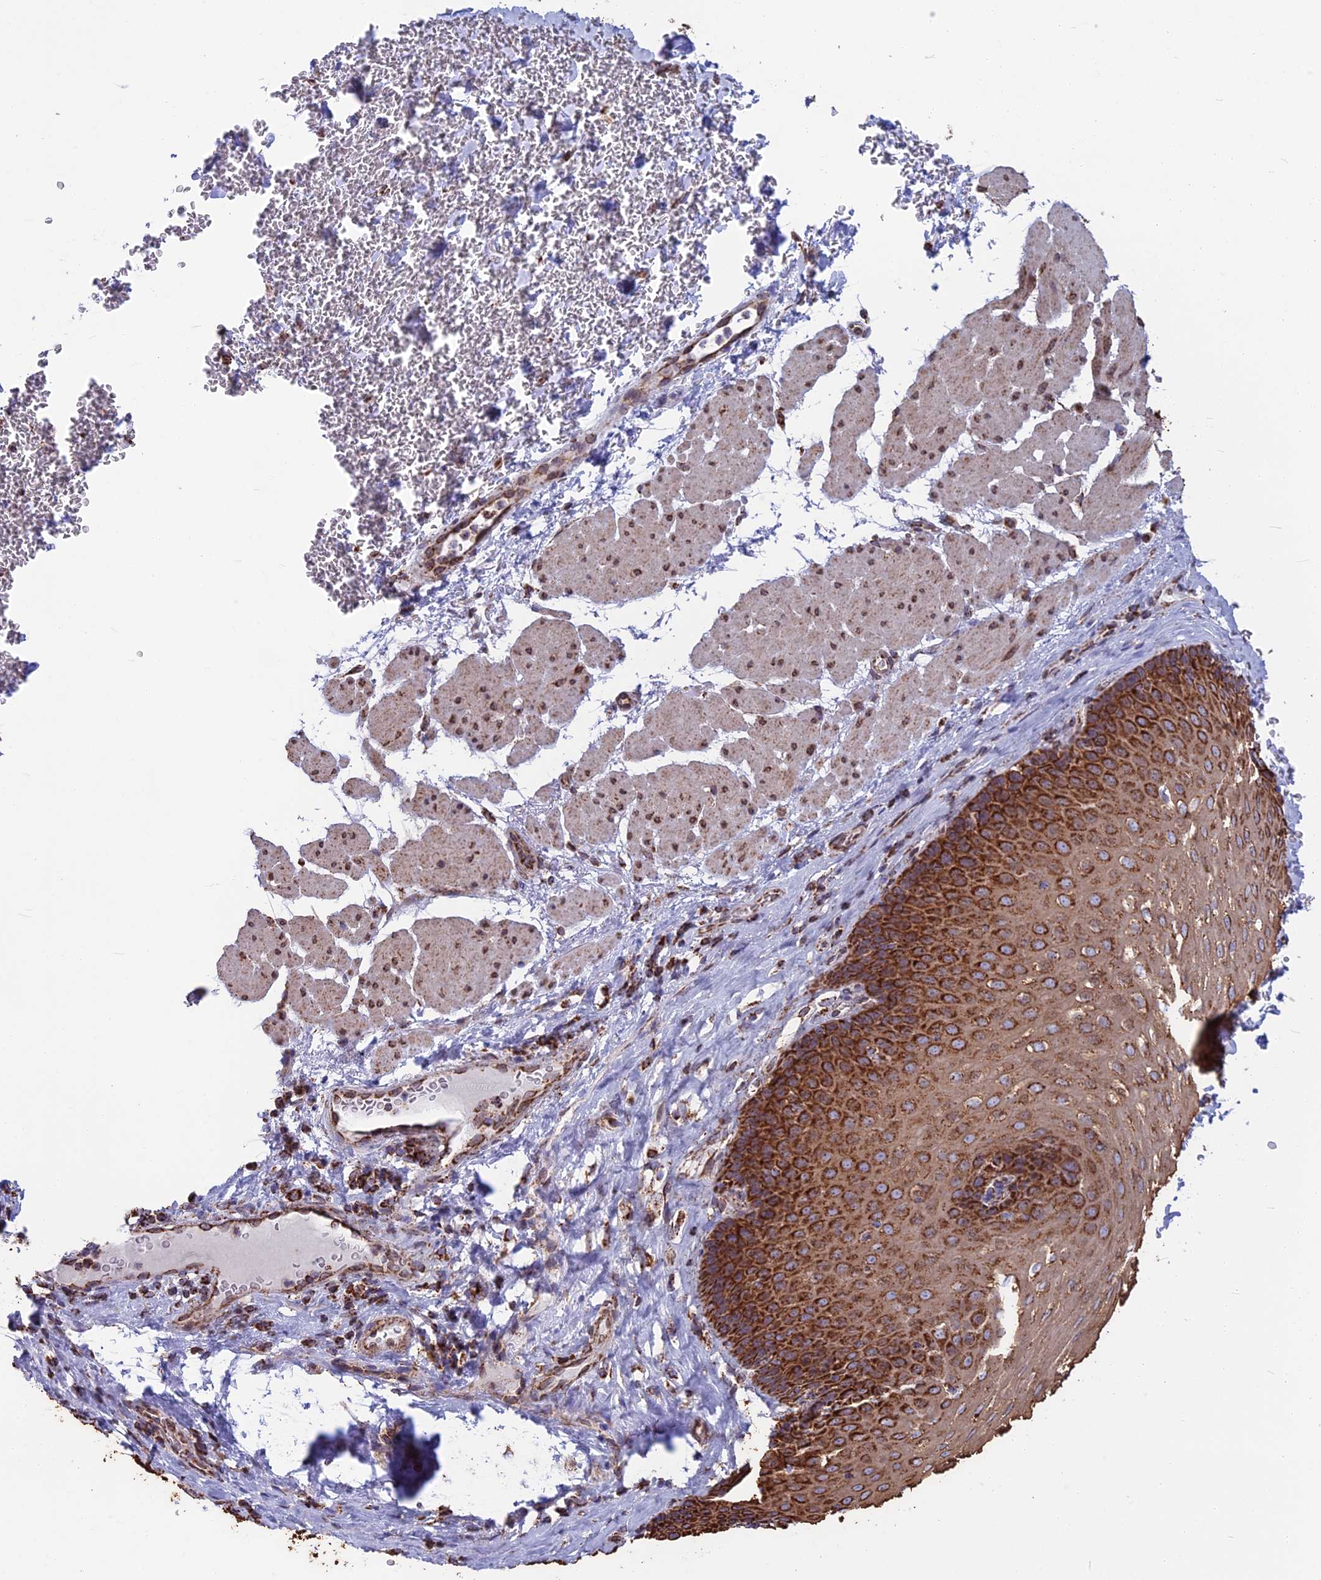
{"staining": {"intensity": "strong", "quantity": ">75%", "location": "cytoplasmic/membranous"}, "tissue": "esophagus", "cell_type": "Squamous epithelial cells", "image_type": "normal", "snomed": [{"axis": "morphology", "description": "Normal tissue, NOS"}, {"axis": "topography", "description": "Esophagus"}], "caption": "Protein expression analysis of unremarkable esophagus exhibits strong cytoplasmic/membranous positivity in approximately >75% of squamous epithelial cells.", "gene": "CS", "patient": {"sex": "female", "age": 66}}